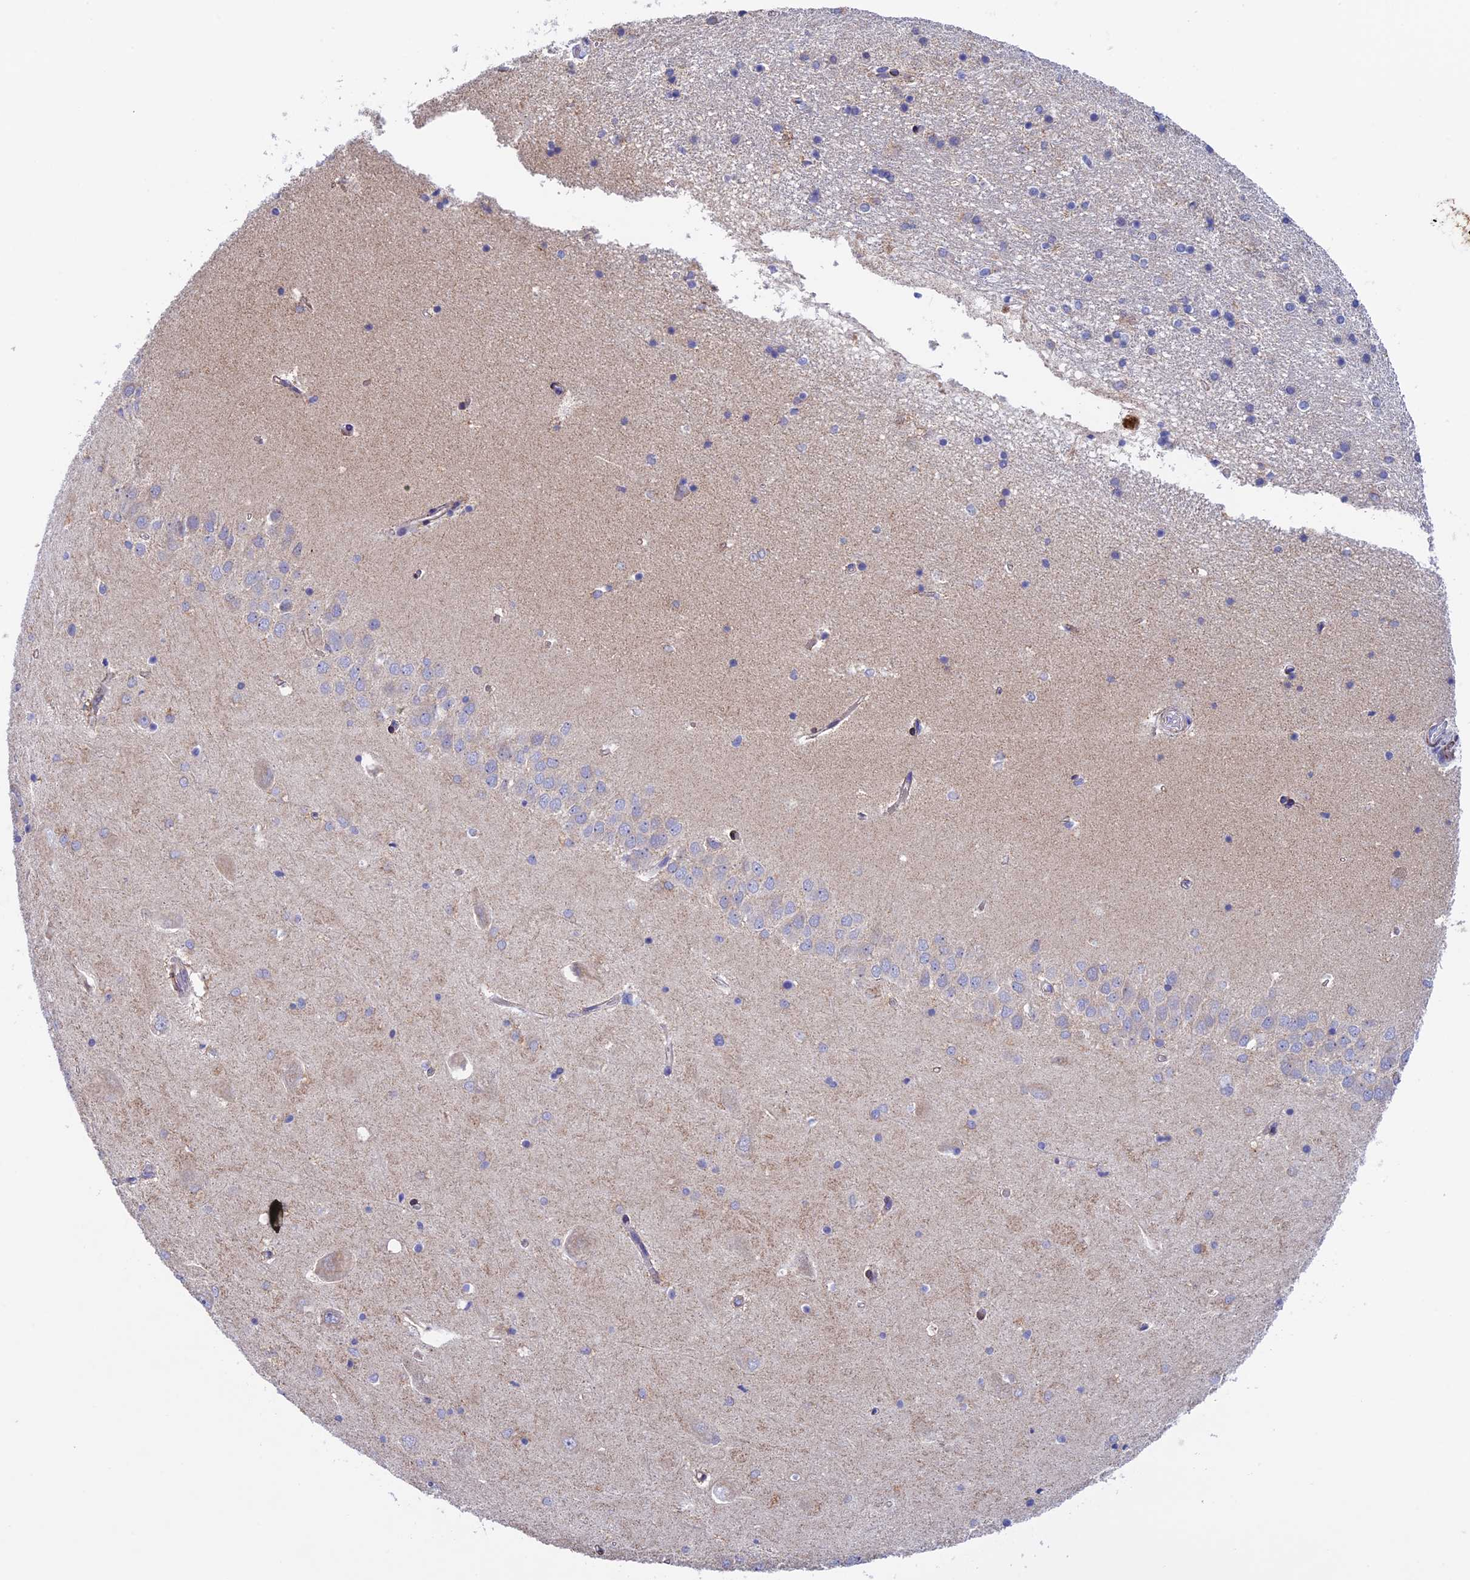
{"staining": {"intensity": "negative", "quantity": "none", "location": "none"}, "tissue": "hippocampus", "cell_type": "Glial cells", "image_type": "normal", "snomed": [{"axis": "morphology", "description": "Normal tissue, NOS"}, {"axis": "topography", "description": "Hippocampus"}], "caption": "Immunohistochemistry of normal human hippocampus shows no expression in glial cells.", "gene": "ETFDH", "patient": {"sex": "male", "age": 45}}